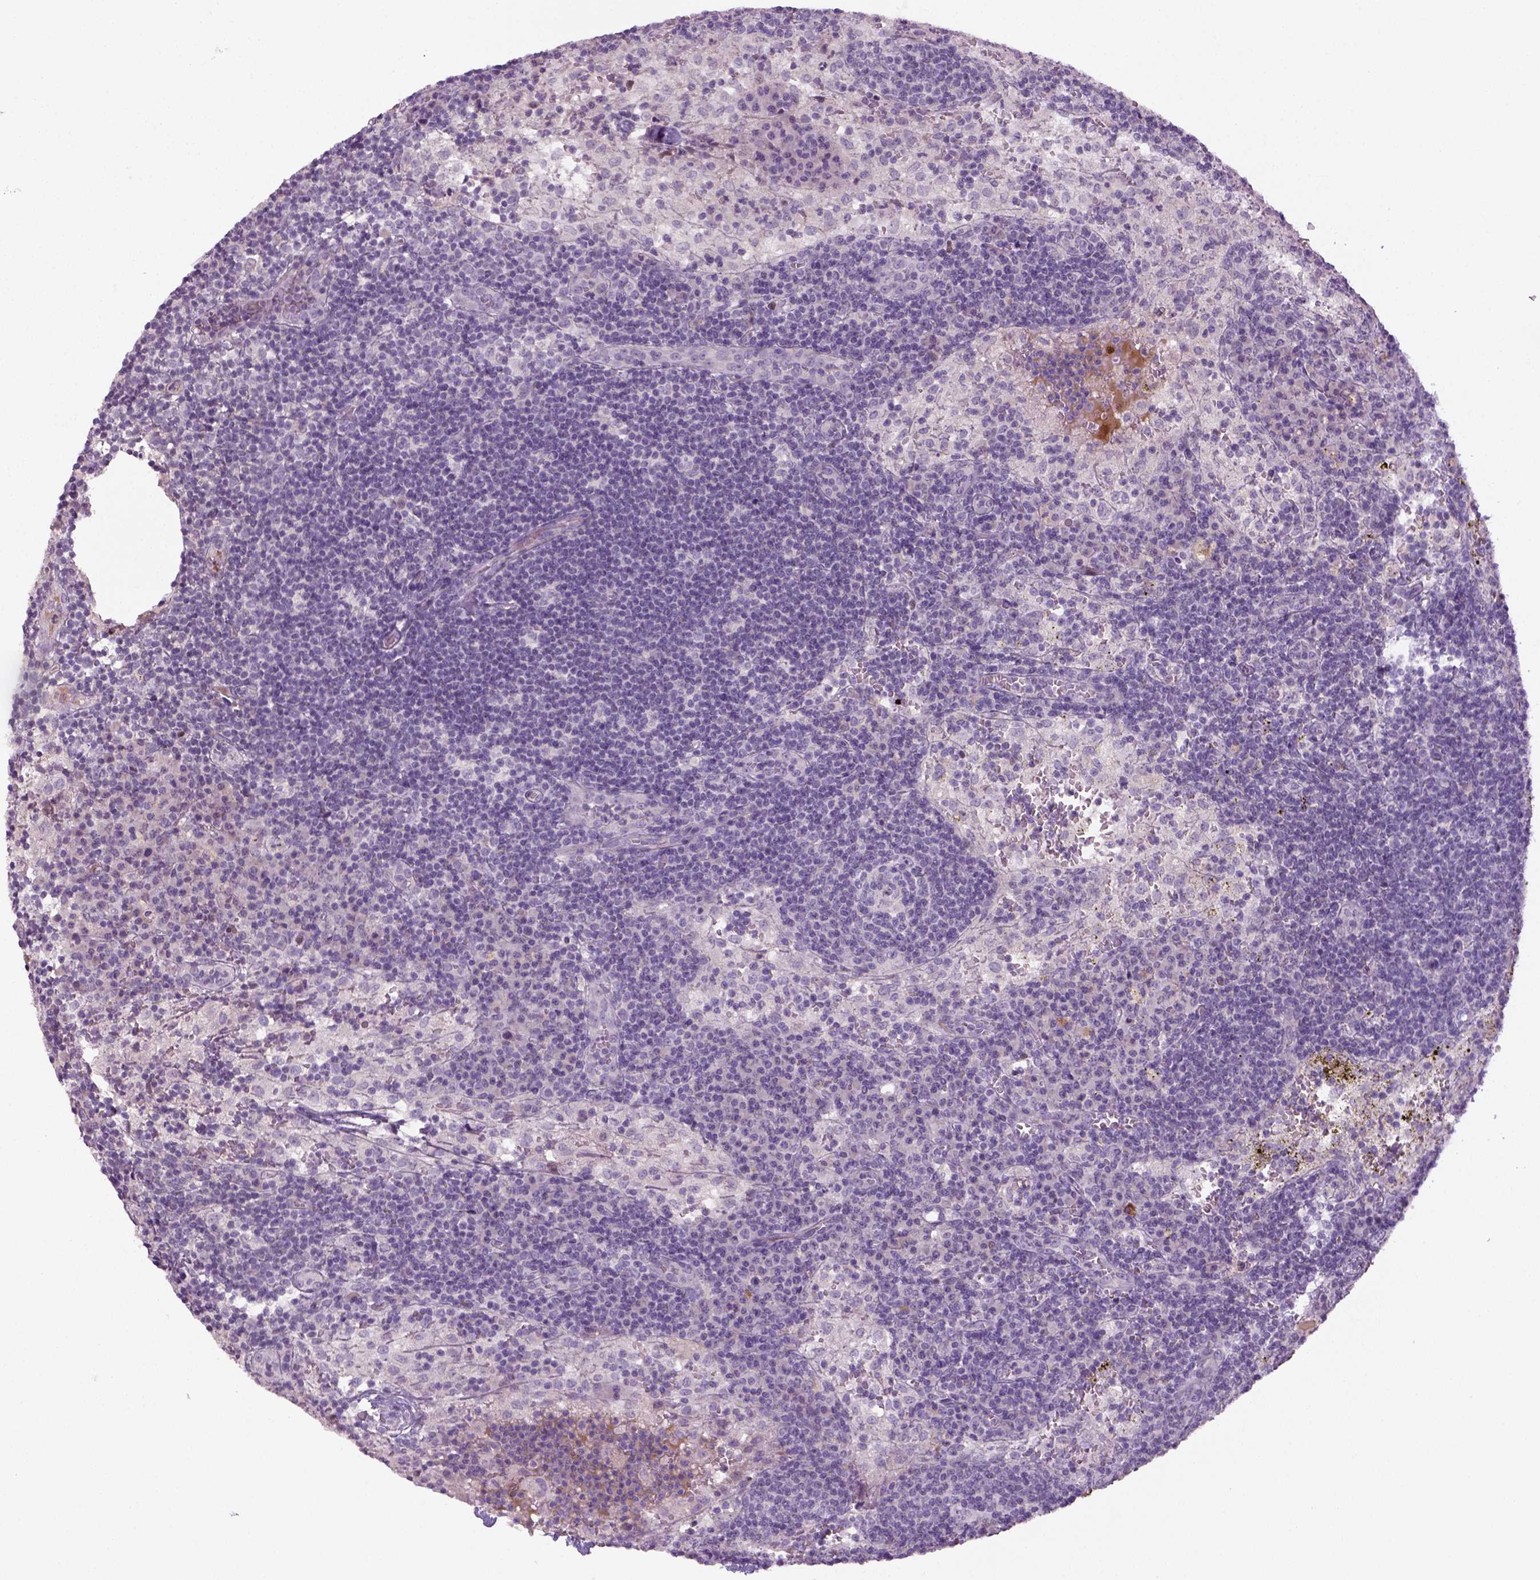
{"staining": {"intensity": "negative", "quantity": "none", "location": "none"}, "tissue": "lymph node", "cell_type": "Germinal center cells", "image_type": "normal", "snomed": [{"axis": "morphology", "description": "Normal tissue, NOS"}, {"axis": "topography", "description": "Lymph node"}], "caption": "Immunohistochemical staining of benign lymph node demonstrates no significant positivity in germinal center cells.", "gene": "GFI1B", "patient": {"sex": "male", "age": 62}}